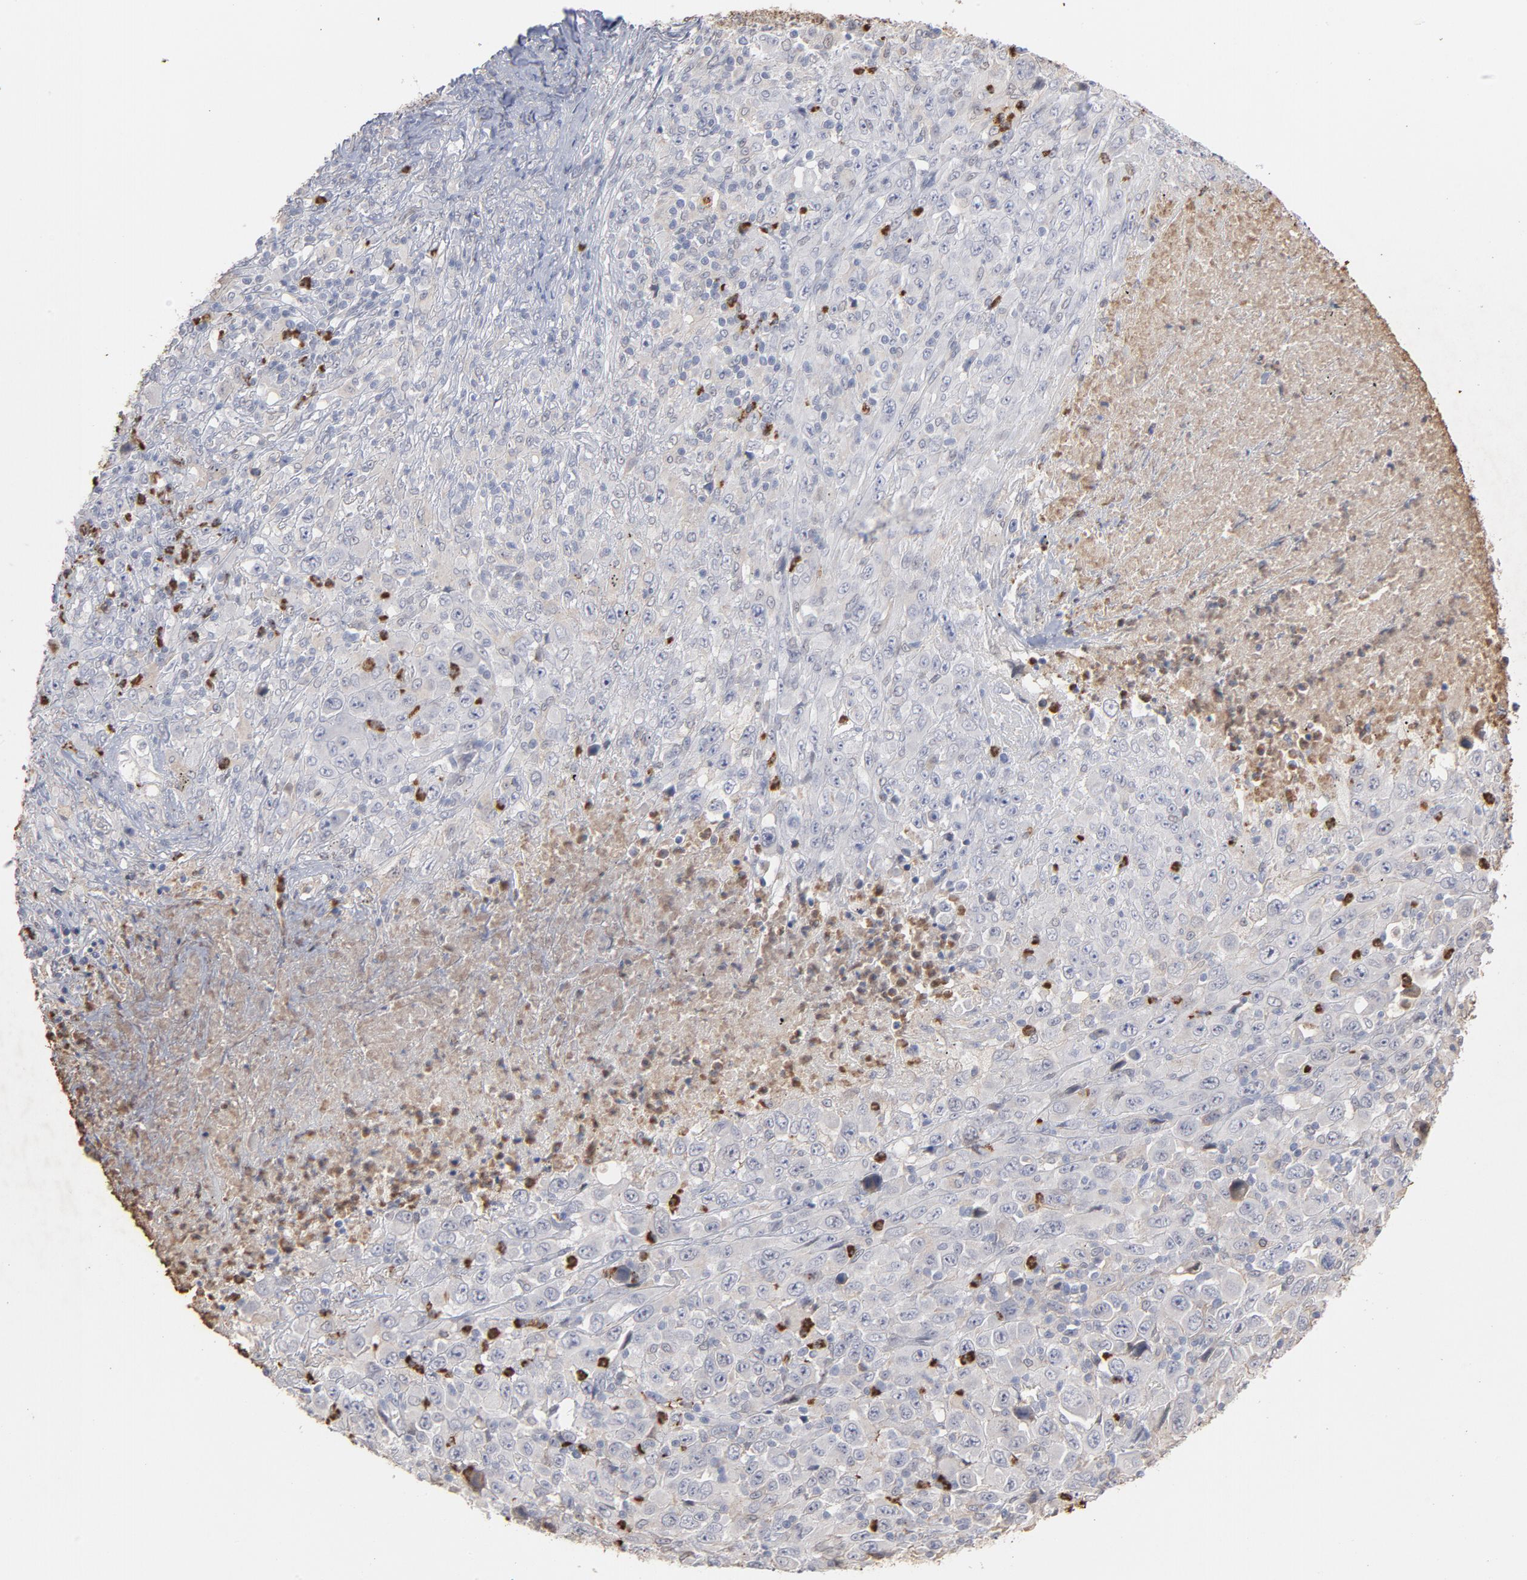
{"staining": {"intensity": "weak", "quantity": "<25%", "location": "cytoplasmic/membranous"}, "tissue": "melanoma", "cell_type": "Tumor cells", "image_type": "cancer", "snomed": [{"axis": "morphology", "description": "Malignant melanoma, Metastatic site"}, {"axis": "topography", "description": "Skin"}], "caption": "Human melanoma stained for a protein using IHC shows no staining in tumor cells.", "gene": "PNMA1", "patient": {"sex": "female", "age": 56}}